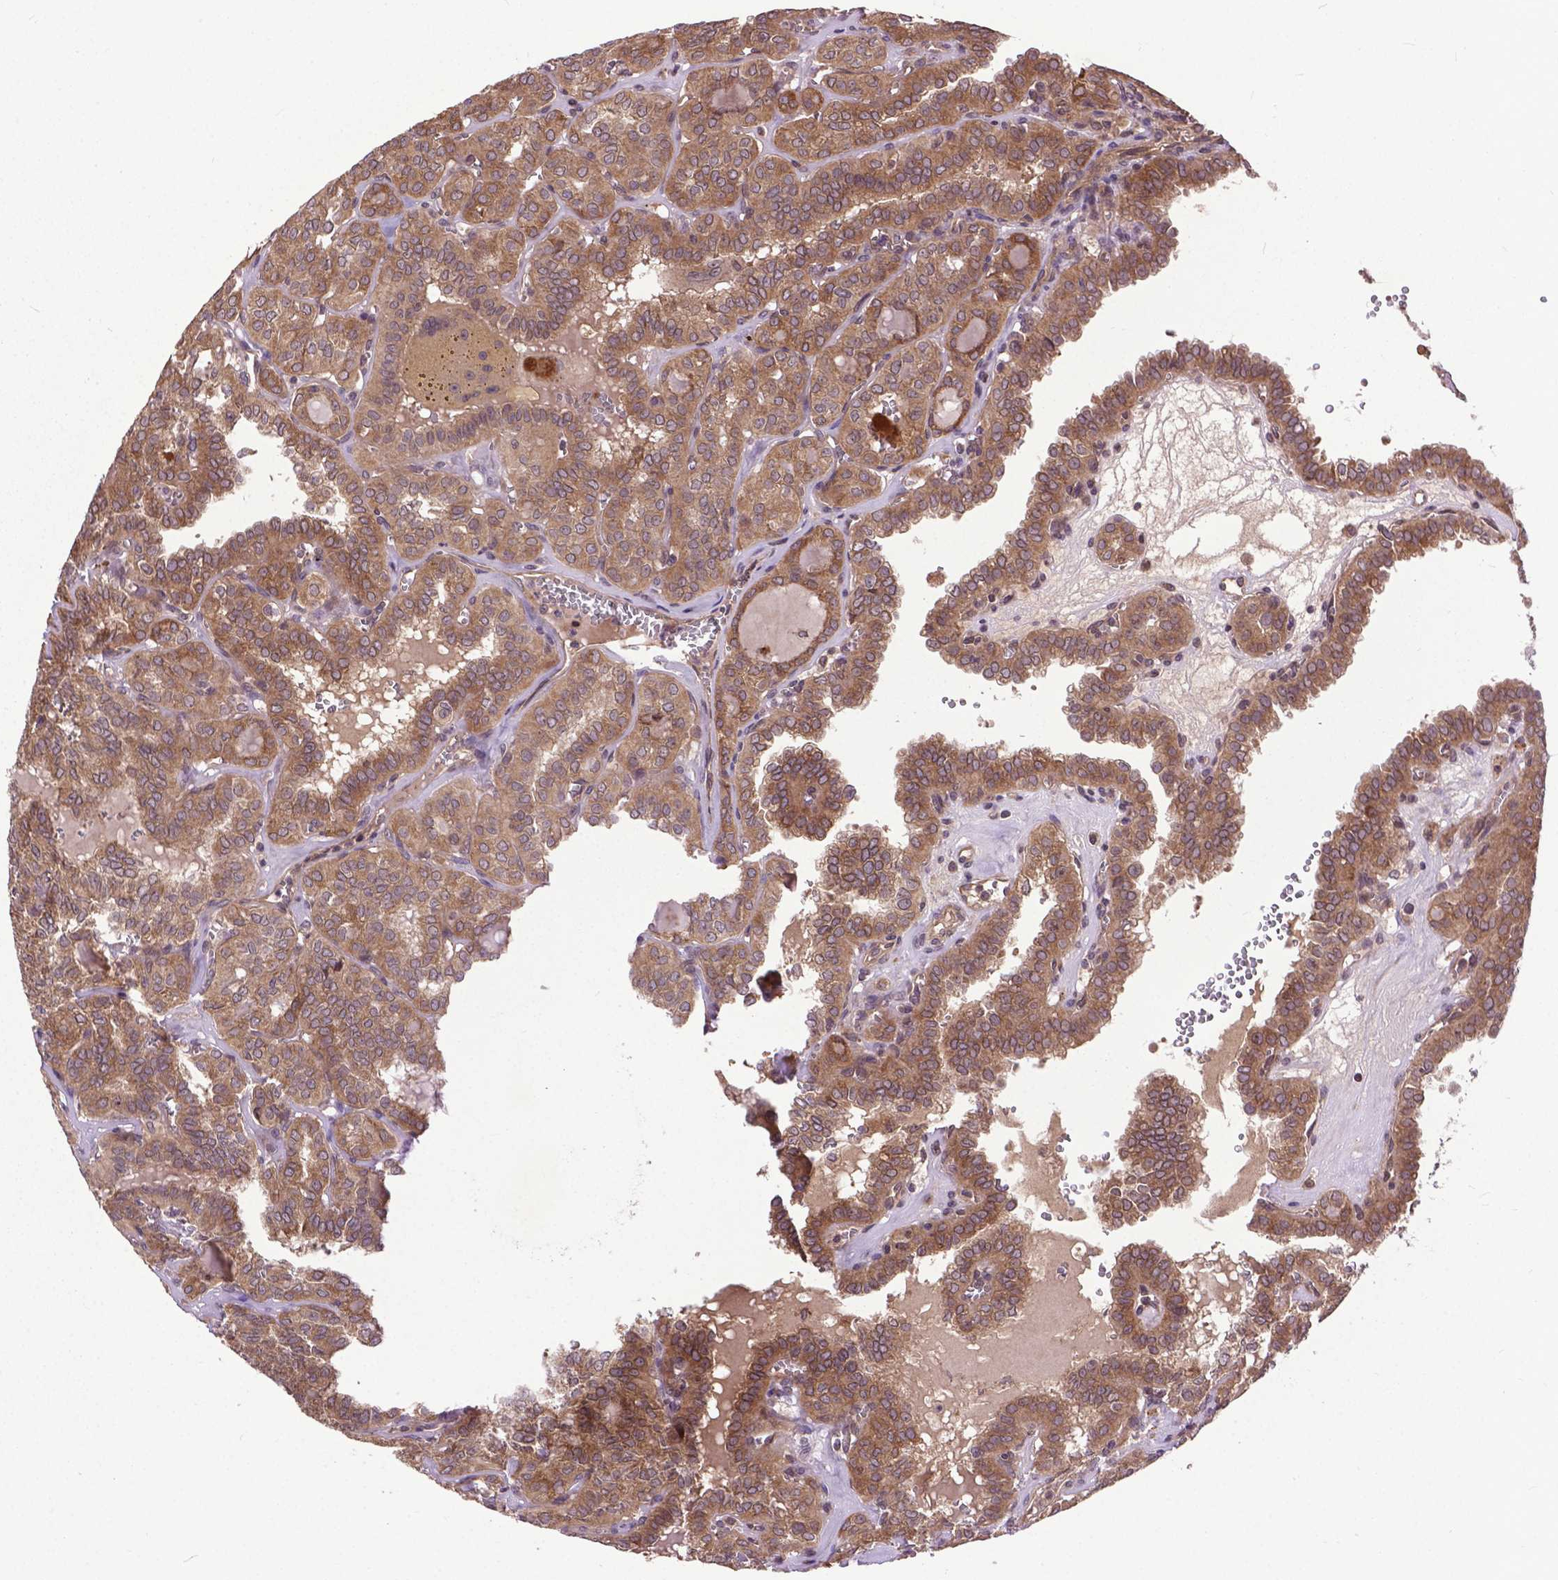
{"staining": {"intensity": "moderate", "quantity": ">75%", "location": "cytoplasmic/membranous"}, "tissue": "thyroid cancer", "cell_type": "Tumor cells", "image_type": "cancer", "snomed": [{"axis": "morphology", "description": "Papillary adenocarcinoma, NOS"}, {"axis": "topography", "description": "Thyroid gland"}], "caption": "Immunohistochemistry (DAB (3,3'-diaminobenzidine)) staining of human thyroid cancer (papillary adenocarcinoma) exhibits moderate cytoplasmic/membranous protein positivity in approximately >75% of tumor cells. Nuclei are stained in blue.", "gene": "ZNF616", "patient": {"sex": "female", "age": 41}}